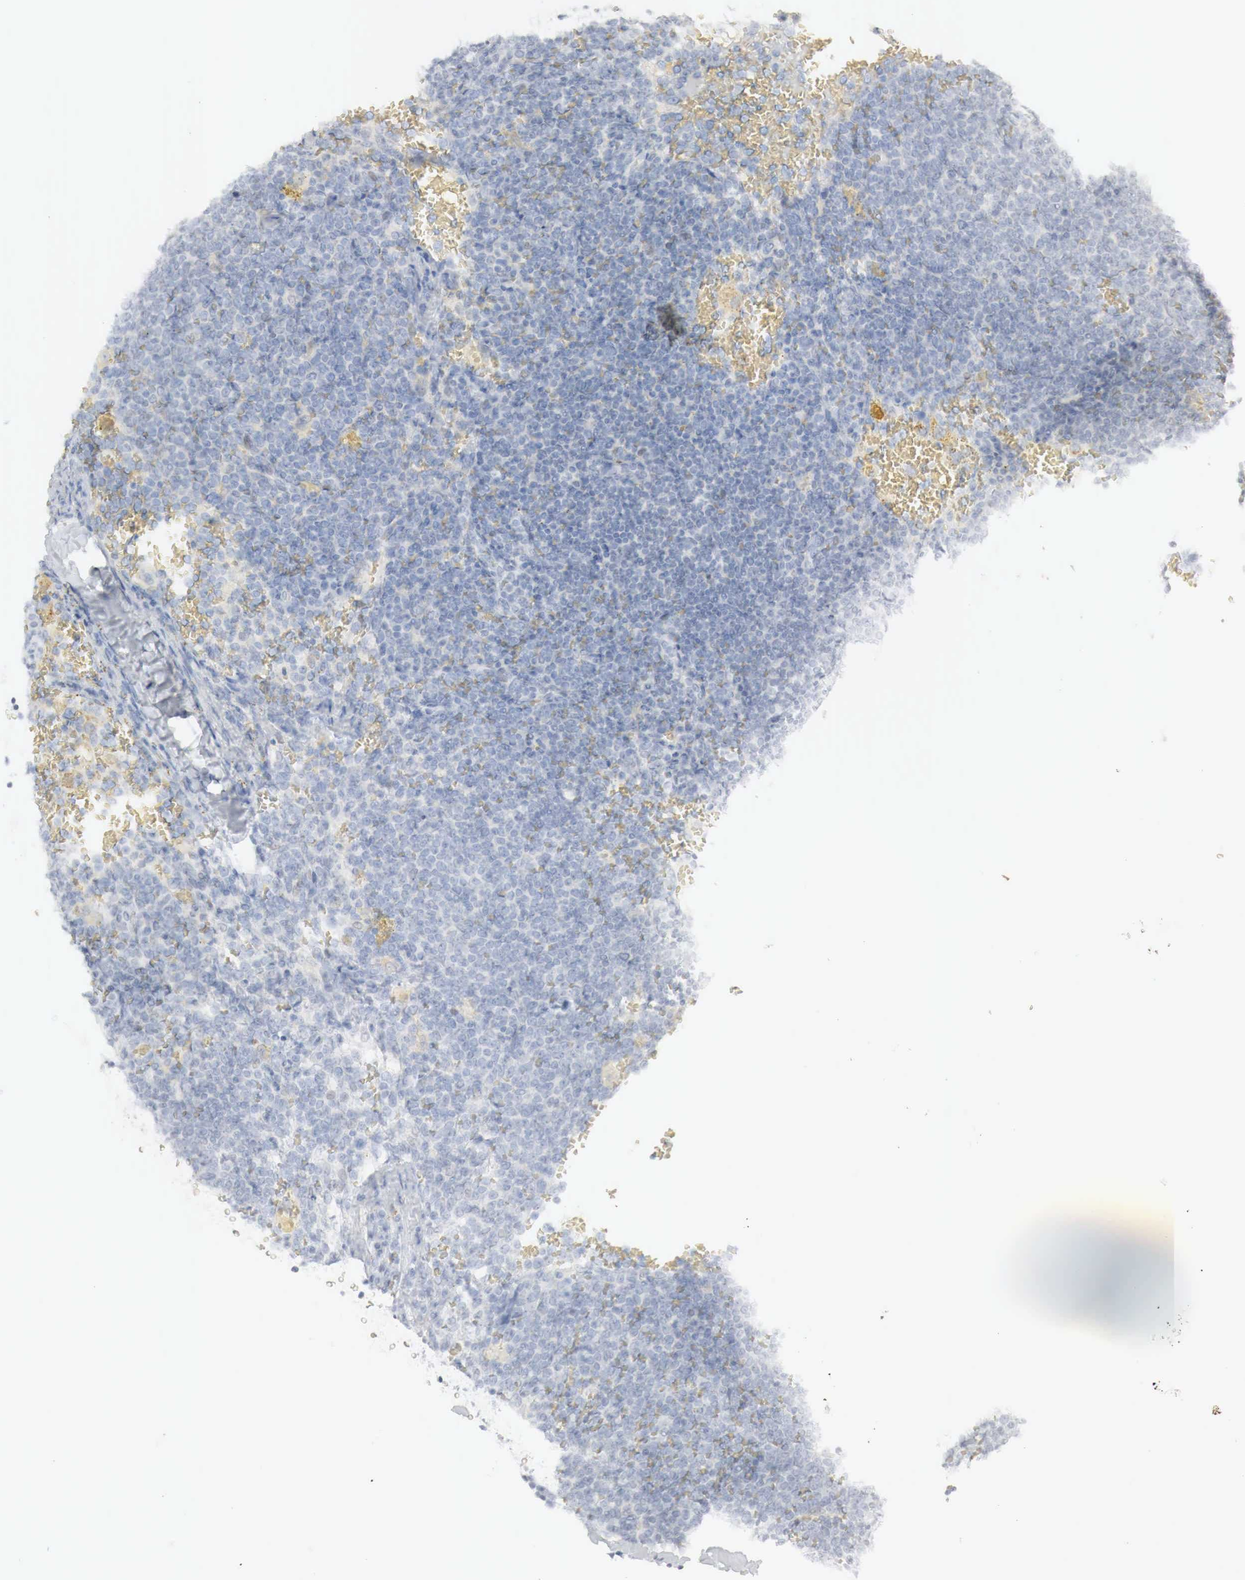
{"staining": {"intensity": "moderate", "quantity": "<25%", "location": "cytoplasmic/membranous,nuclear"}, "tissue": "lymphoma", "cell_type": "Tumor cells", "image_type": "cancer", "snomed": [{"axis": "morphology", "description": "Malignant lymphoma, non-Hodgkin's type, High grade"}, {"axis": "topography", "description": "Lymph node"}], "caption": "Immunohistochemistry of human malignant lymphoma, non-Hodgkin's type (high-grade) exhibits low levels of moderate cytoplasmic/membranous and nuclear expression in approximately <25% of tumor cells. The protein is shown in brown color, while the nuclei are stained blue.", "gene": "MYC", "patient": {"sex": "female", "age": 76}}